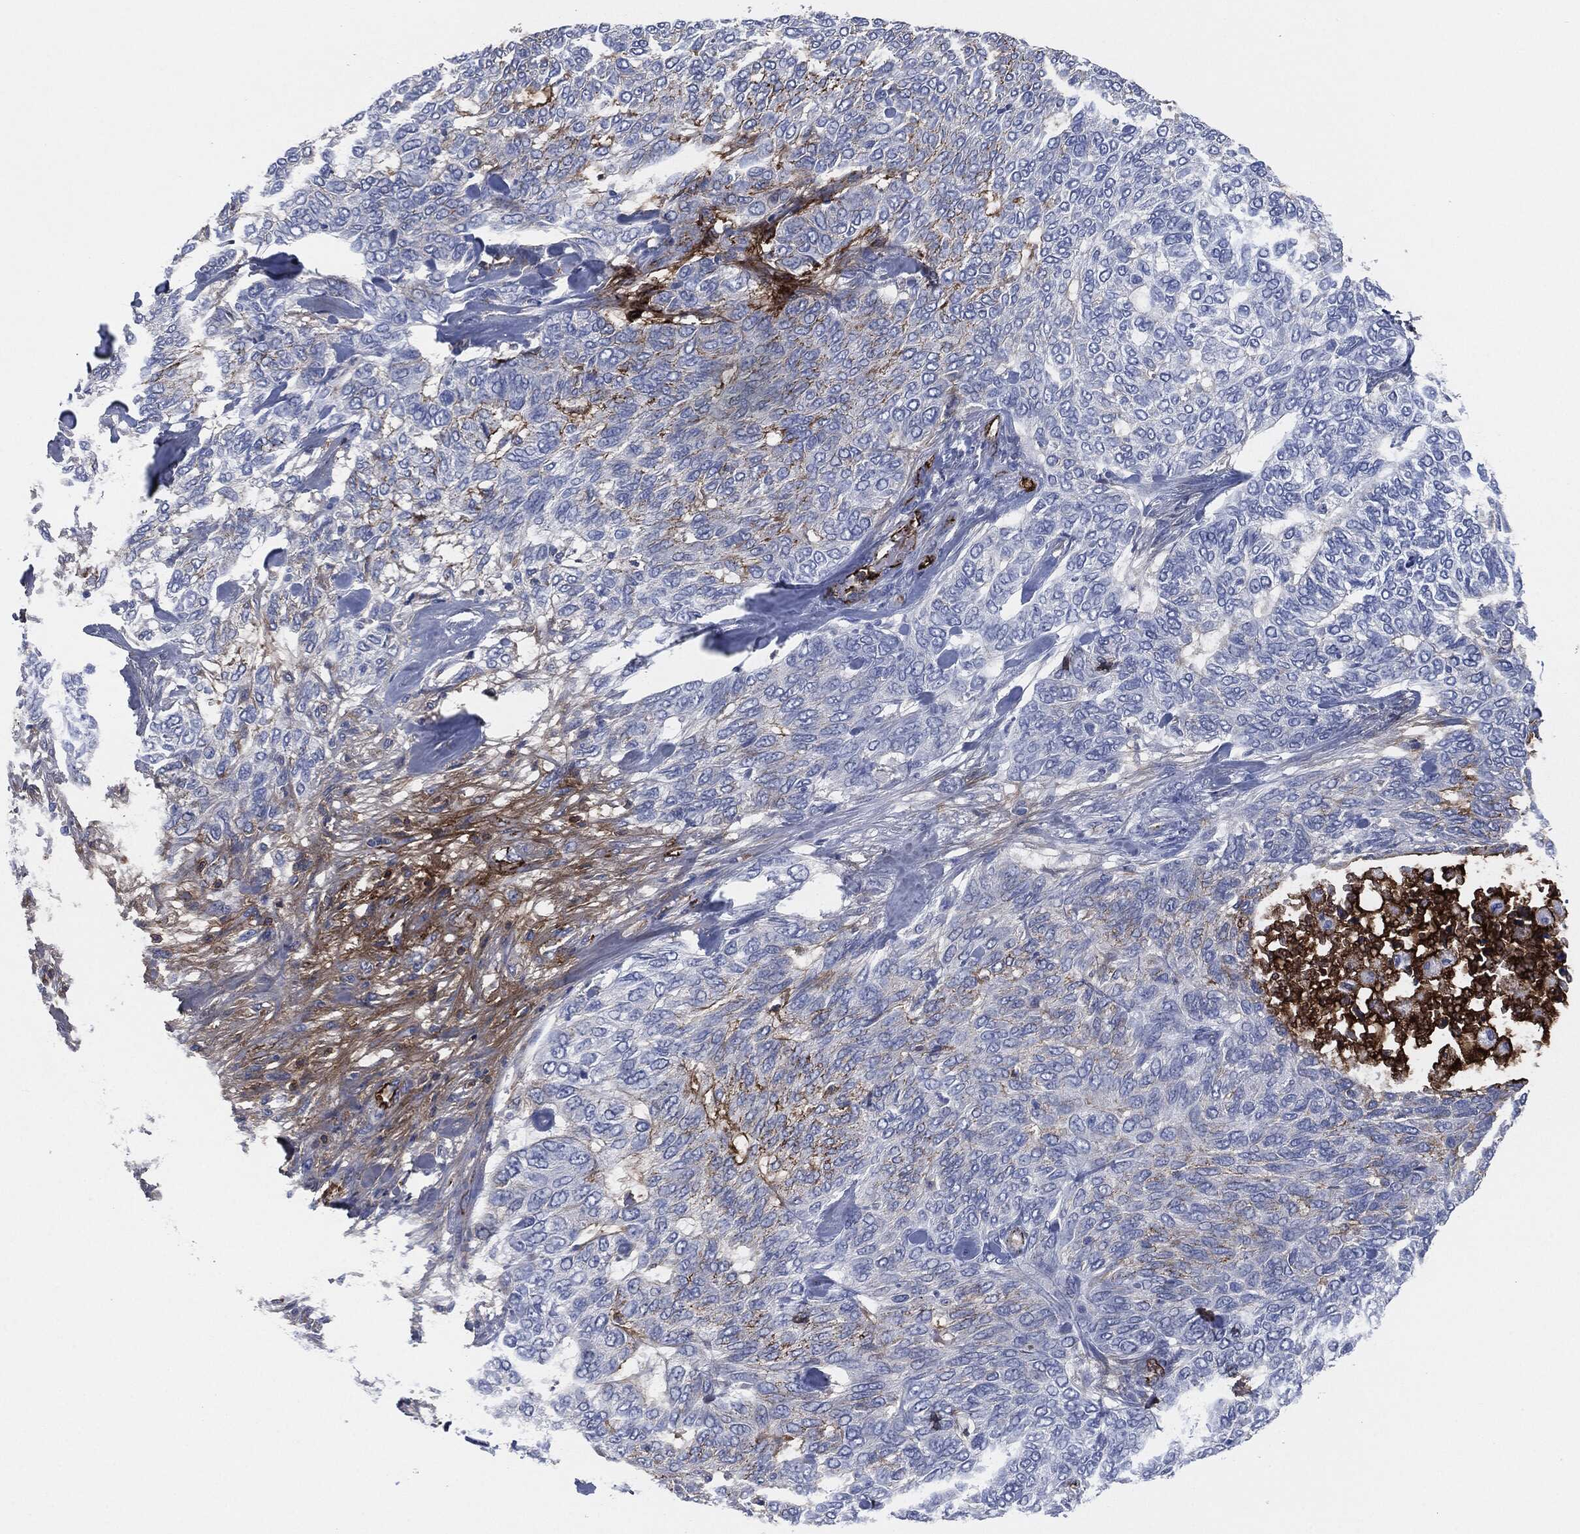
{"staining": {"intensity": "negative", "quantity": "none", "location": "none"}, "tissue": "skin cancer", "cell_type": "Tumor cells", "image_type": "cancer", "snomed": [{"axis": "morphology", "description": "Basal cell carcinoma"}, {"axis": "topography", "description": "Skin"}], "caption": "The photomicrograph exhibits no significant positivity in tumor cells of basal cell carcinoma (skin). Nuclei are stained in blue.", "gene": "APOB", "patient": {"sex": "female", "age": 65}}